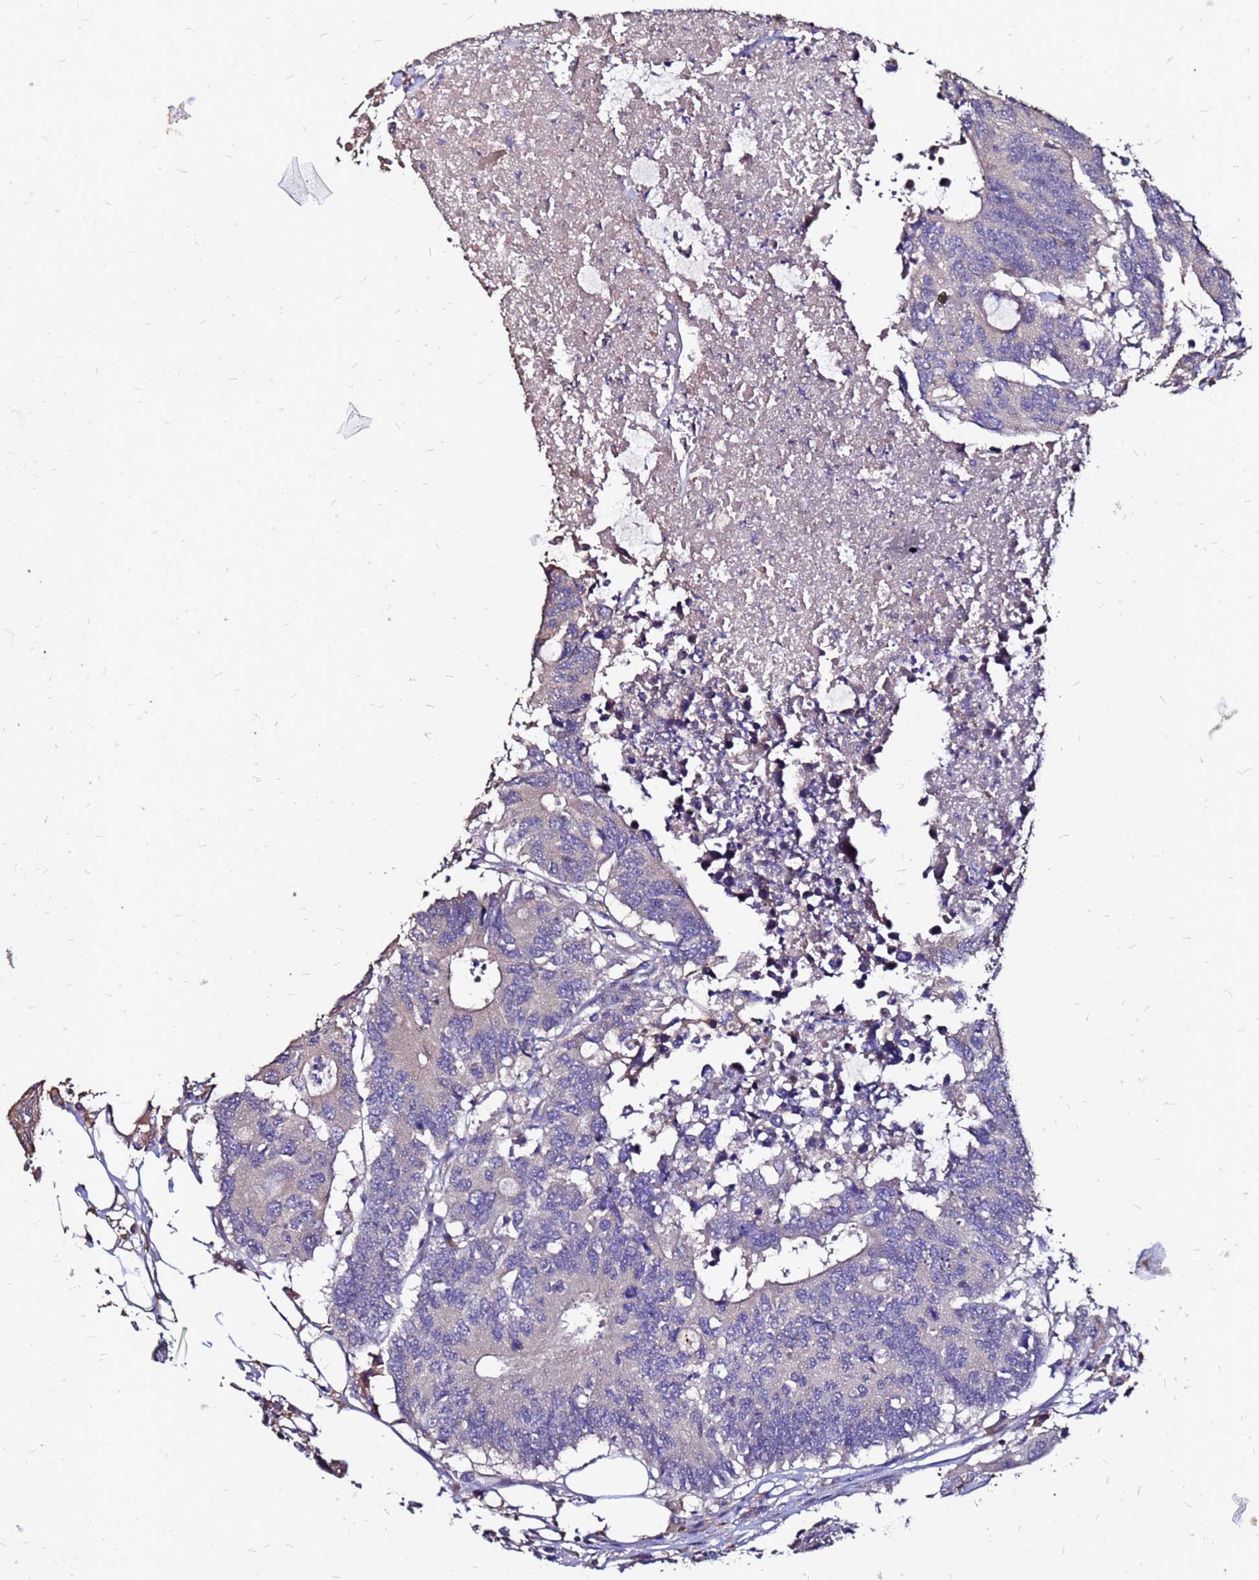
{"staining": {"intensity": "negative", "quantity": "none", "location": "none"}, "tissue": "colorectal cancer", "cell_type": "Tumor cells", "image_type": "cancer", "snomed": [{"axis": "morphology", "description": "Adenocarcinoma, NOS"}, {"axis": "topography", "description": "Colon"}], "caption": "High magnification brightfield microscopy of colorectal cancer stained with DAB (brown) and counterstained with hematoxylin (blue): tumor cells show no significant expression.", "gene": "ARHGEF5", "patient": {"sex": "male", "age": 71}}